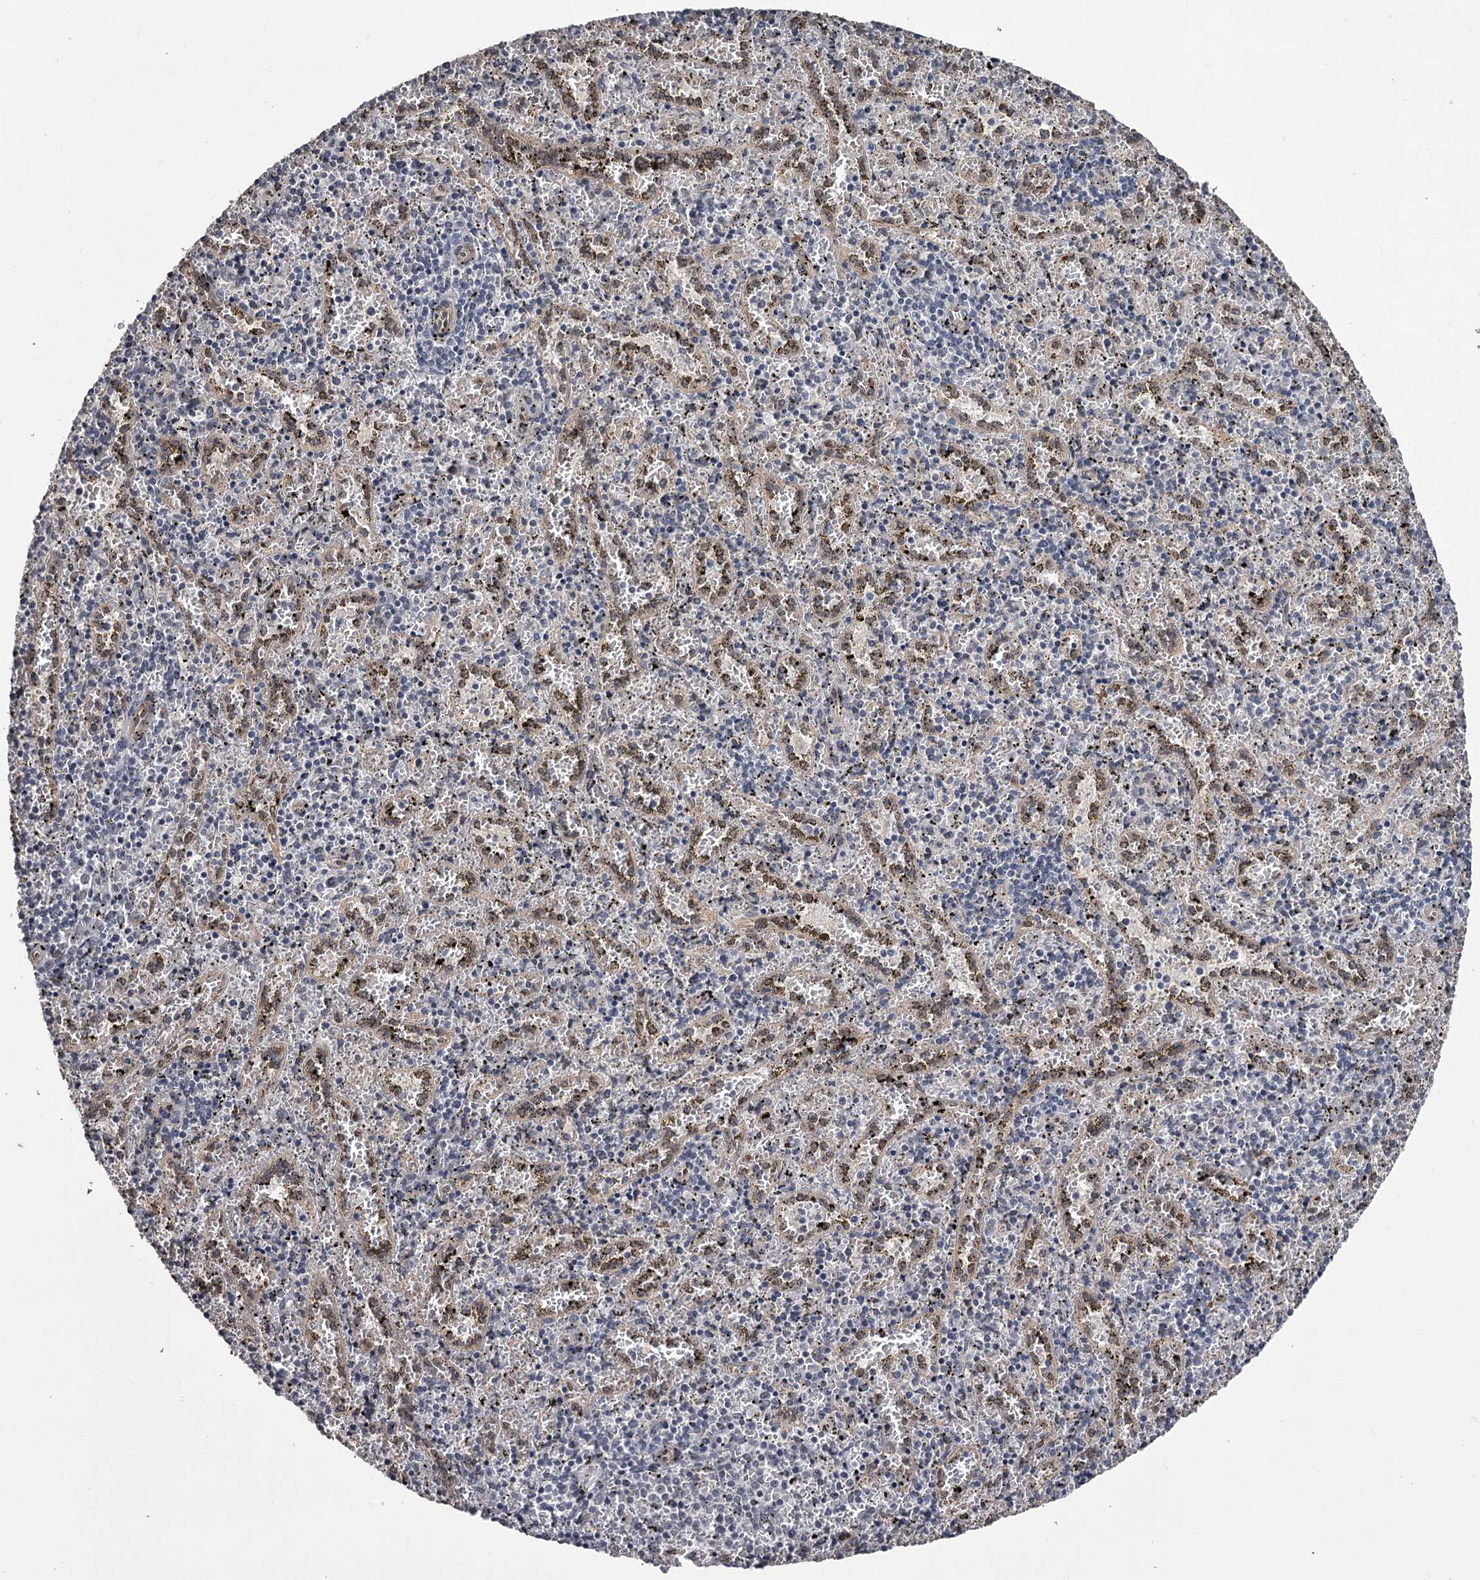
{"staining": {"intensity": "negative", "quantity": "none", "location": "none"}, "tissue": "spleen", "cell_type": "Cells in red pulp", "image_type": "normal", "snomed": [{"axis": "morphology", "description": "Normal tissue, NOS"}, {"axis": "topography", "description": "Spleen"}], "caption": "High magnification brightfield microscopy of unremarkable spleen stained with DAB (brown) and counterstained with hematoxylin (blue): cells in red pulp show no significant staining.", "gene": "PRPF40B", "patient": {"sex": "male", "age": 11}}